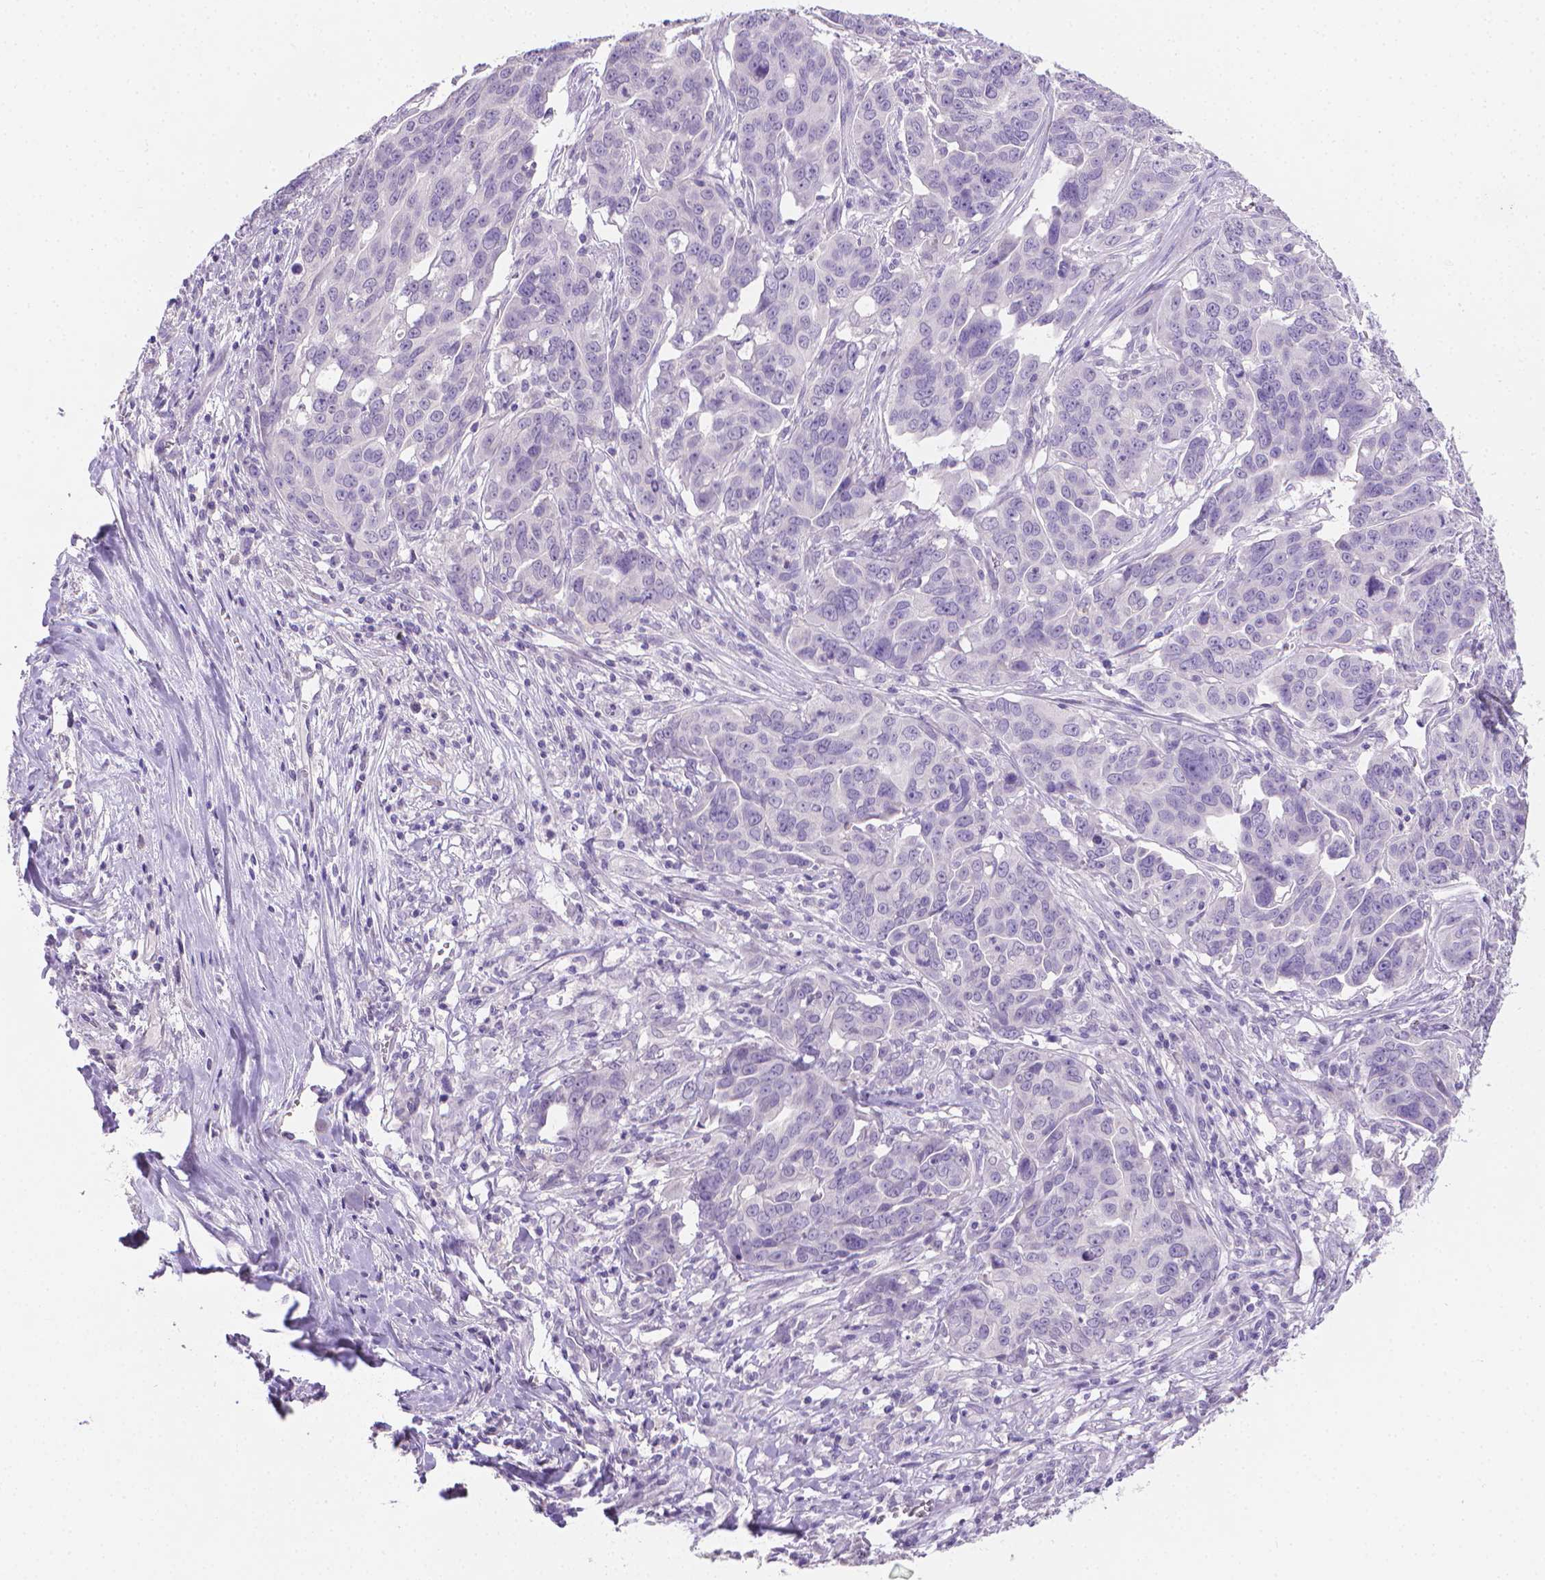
{"staining": {"intensity": "negative", "quantity": "none", "location": "none"}, "tissue": "ovarian cancer", "cell_type": "Tumor cells", "image_type": "cancer", "snomed": [{"axis": "morphology", "description": "Carcinoma, endometroid"}, {"axis": "topography", "description": "Ovary"}], "caption": "DAB immunohistochemical staining of human ovarian cancer shows no significant expression in tumor cells. (Immunohistochemistry, brightfield microscopy, high magnification).", "gene": "TNNI2", "patient": {"sex": "female", "age": 78}}